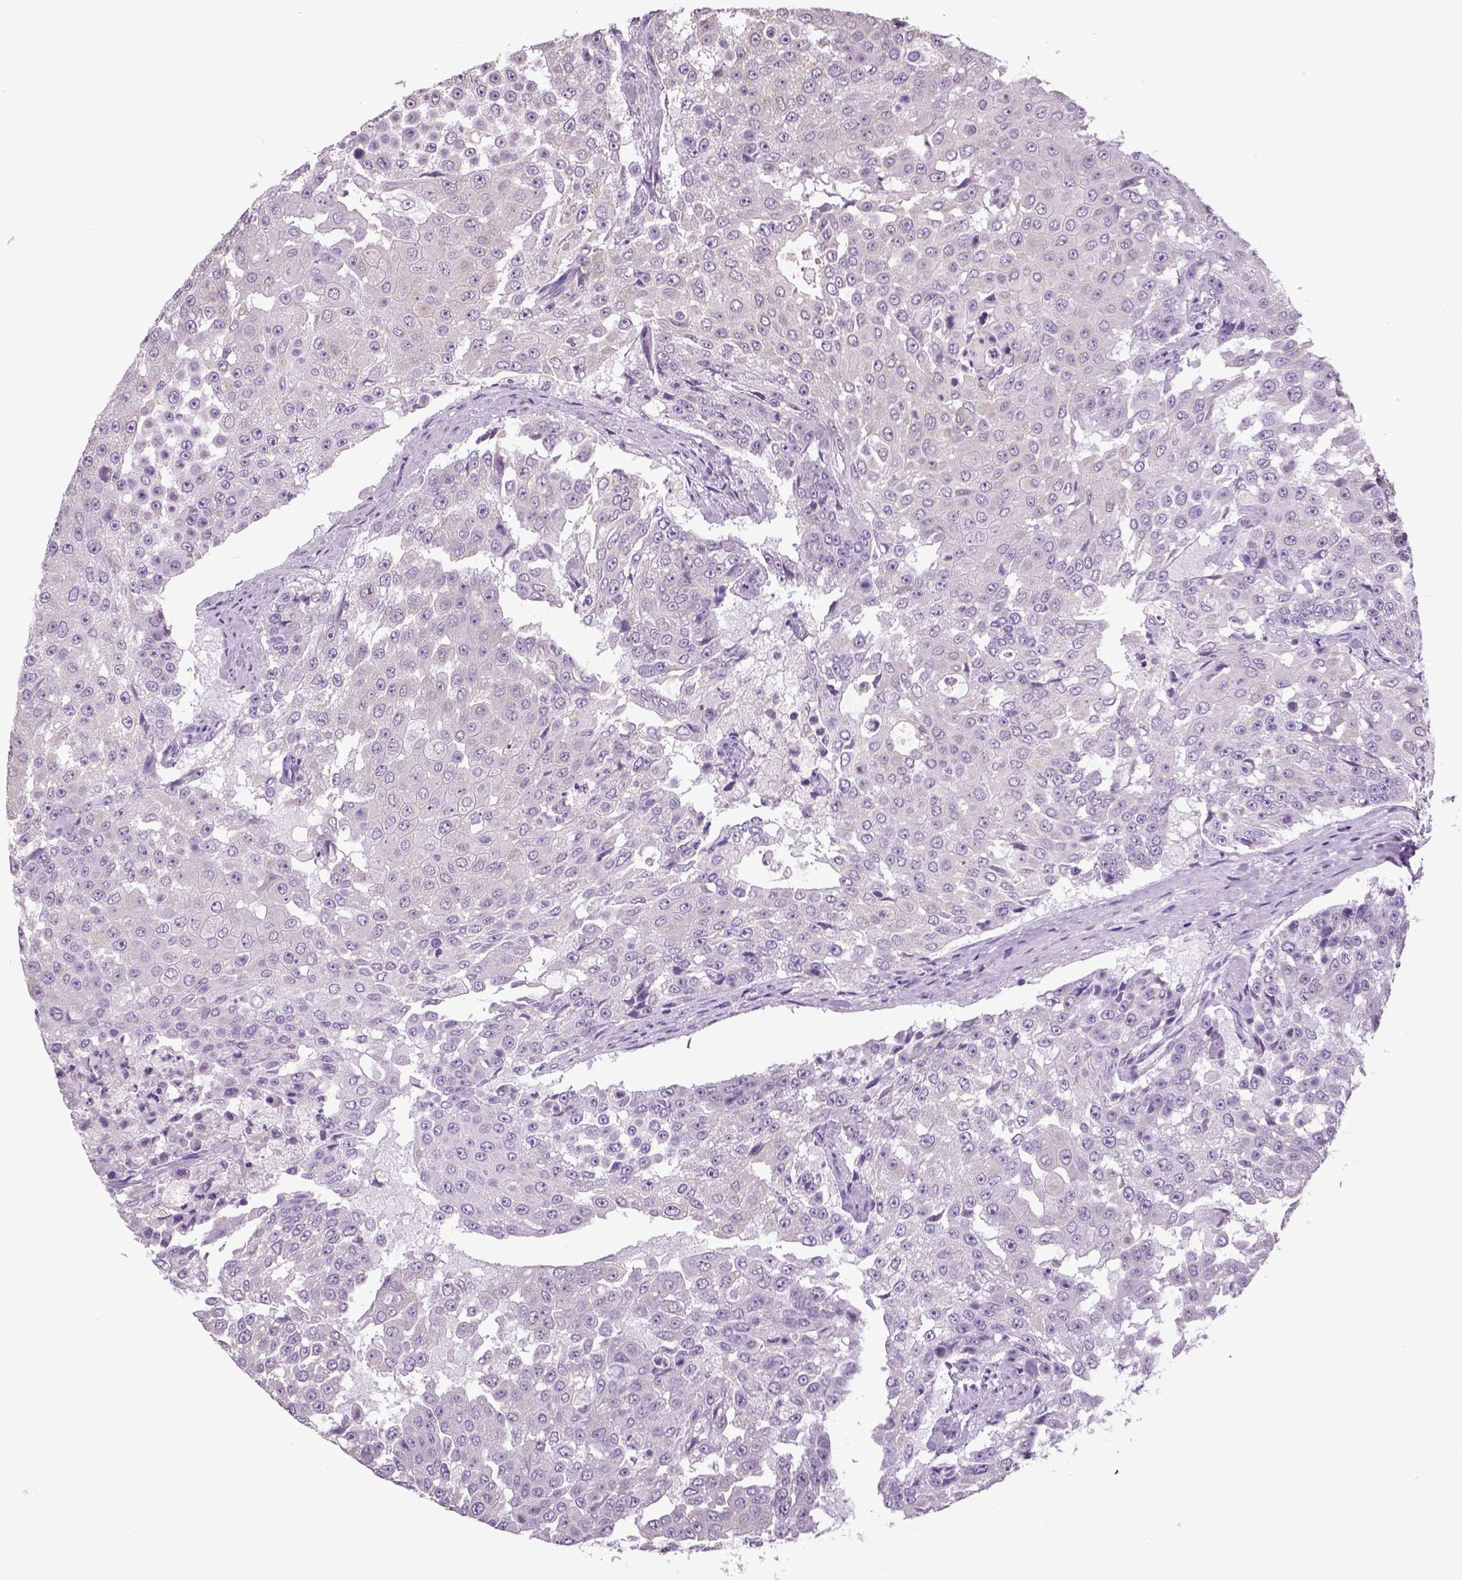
{"staining": {"intensity": "negative", "quantity": "none", "location": "none"}, "tissue": "urothelial cancer", "cell_type": "Tumor cells", "image_type": "cancer", "snomed": [{"axis": "morphology", "description": "Urothelial carcinoma, High grade"}, {"axis": "topography", "description": "Urinary bladder"}], "caption": "Human urothelial carcinoma (high-grade) stained for a protein using IHC demonstrates no staining in tumor cells.", "gene": "NECAB2", "patient": {"sex": "female", "age": 63}}